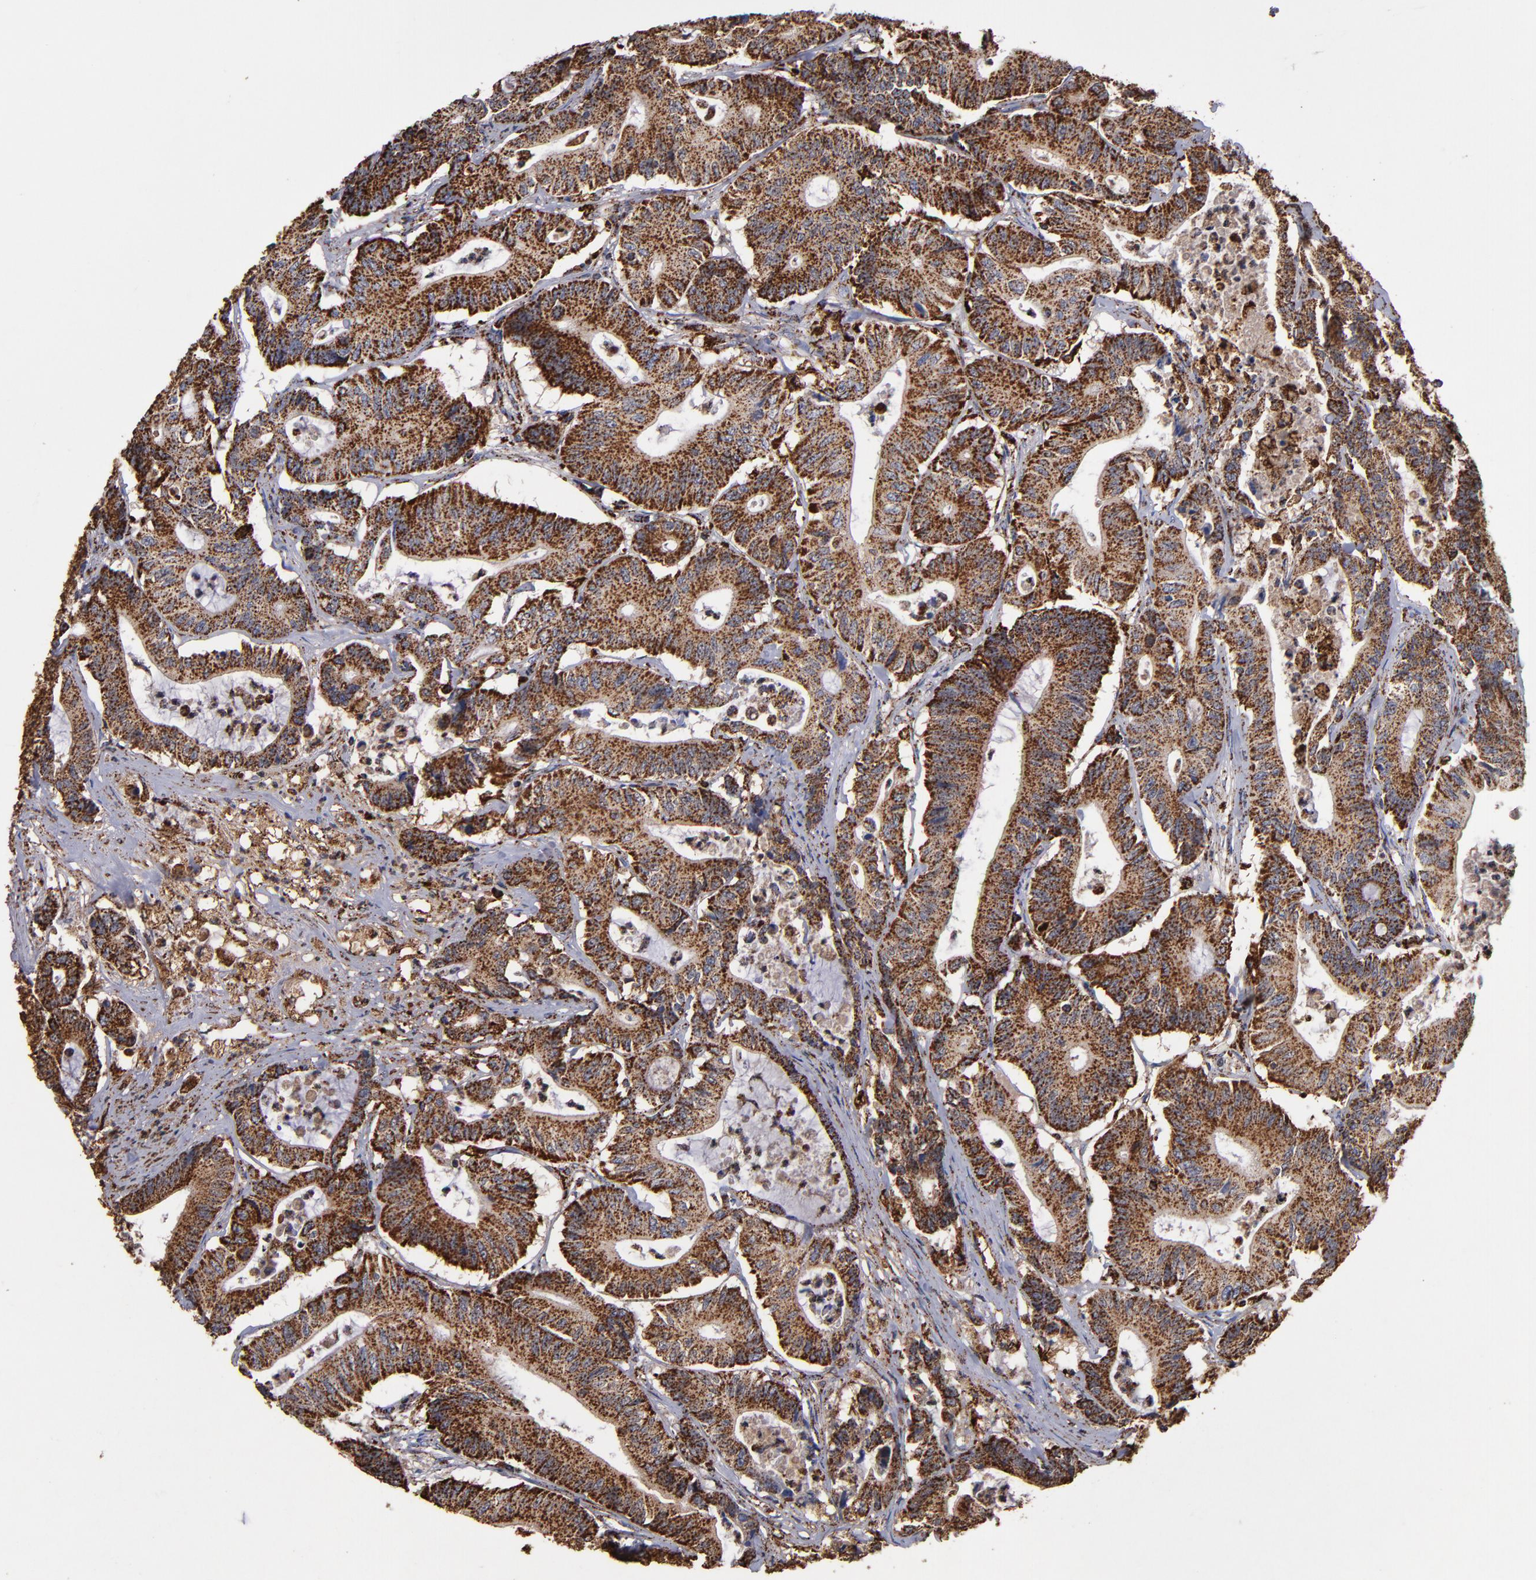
{"staining": {"intensity": "strong", "quantity": ">75%", "location": "cytoplasmic/membranous"}, "tissue": "colorectal cancer", "cell_type": "Tumor cells", "image_type": "cancer", "snomed": [{"axis": "morphology", "description": "Adenocarcinoma, NOS"}, {"axis": "topography", "description": "Colon"}], "caption": "IHC staining of colorectal adenocarcinoma, which reveals high levels of strong cytoplasmic/membranous expression in approximately >75% of tumor cells indicating strong cytoplasmic/membranous protein positivity. The staining was performed using DAB (3,3'-diaminobenzidine) (brown) for protein detection and nuclei were counterstained in hematoxylin (blue).", "gene": "SOD2", "patient": {"sex": "female", "age": 84}}